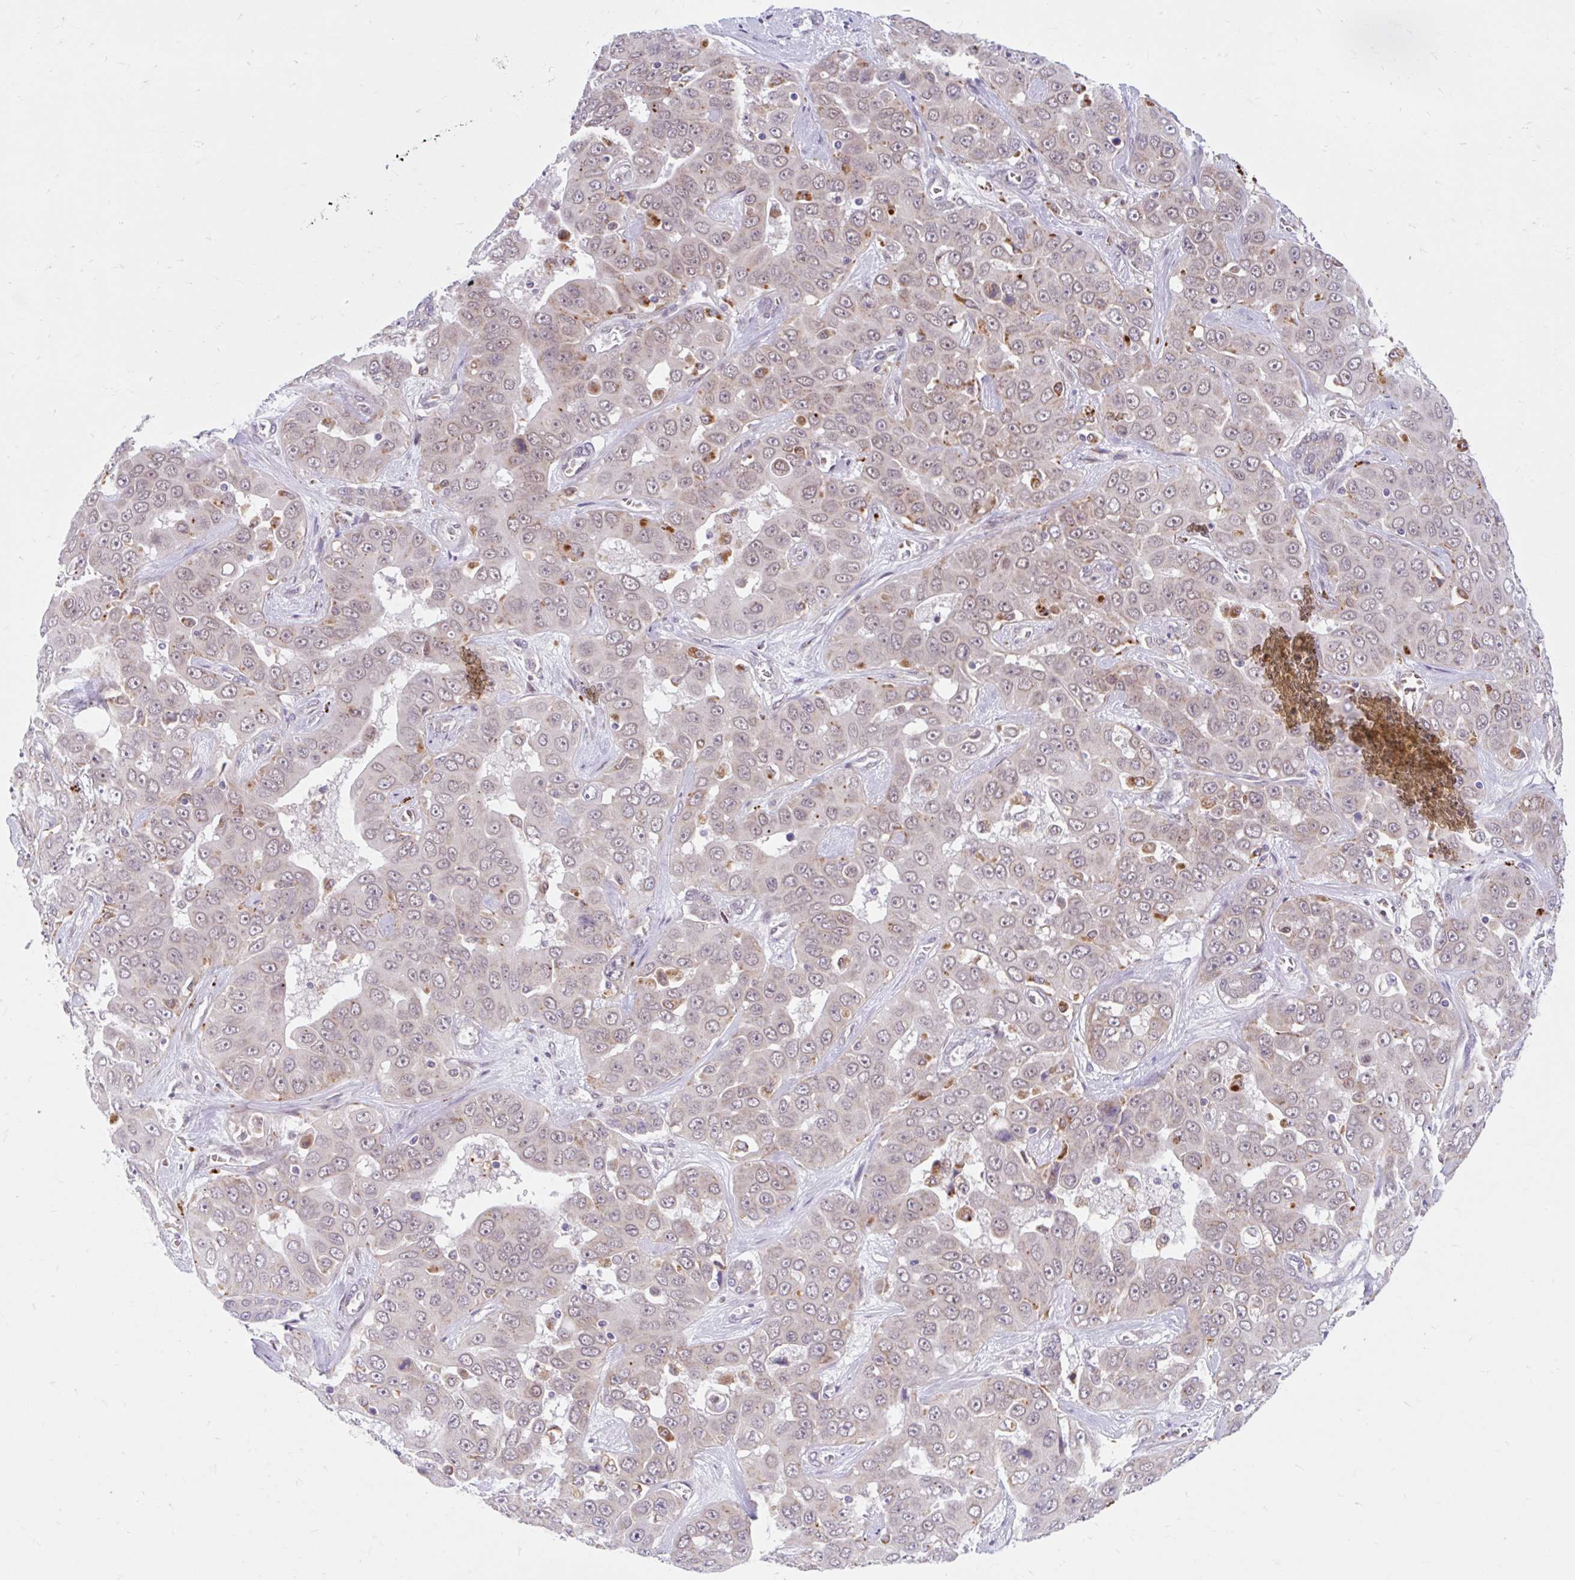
{"staining": {"intensity": "weak", "quantity": "<25%", "location": "cytoplasmic/membranous"}, "tissue": "liver cancer", "cell_type": "Tumor cells", "image_type": "cancer", "snomed": [{"axis": "morphology", "description": "Cholangiocarcinoma"}, {"axis": "topography", "description": "Liver"}], "caption": "Immunohistochemical staining of liver cancer displays no significant positivity in tumor cells.", "gene": "SRSF10", "patient": {"sex": "female", "age": 52}}